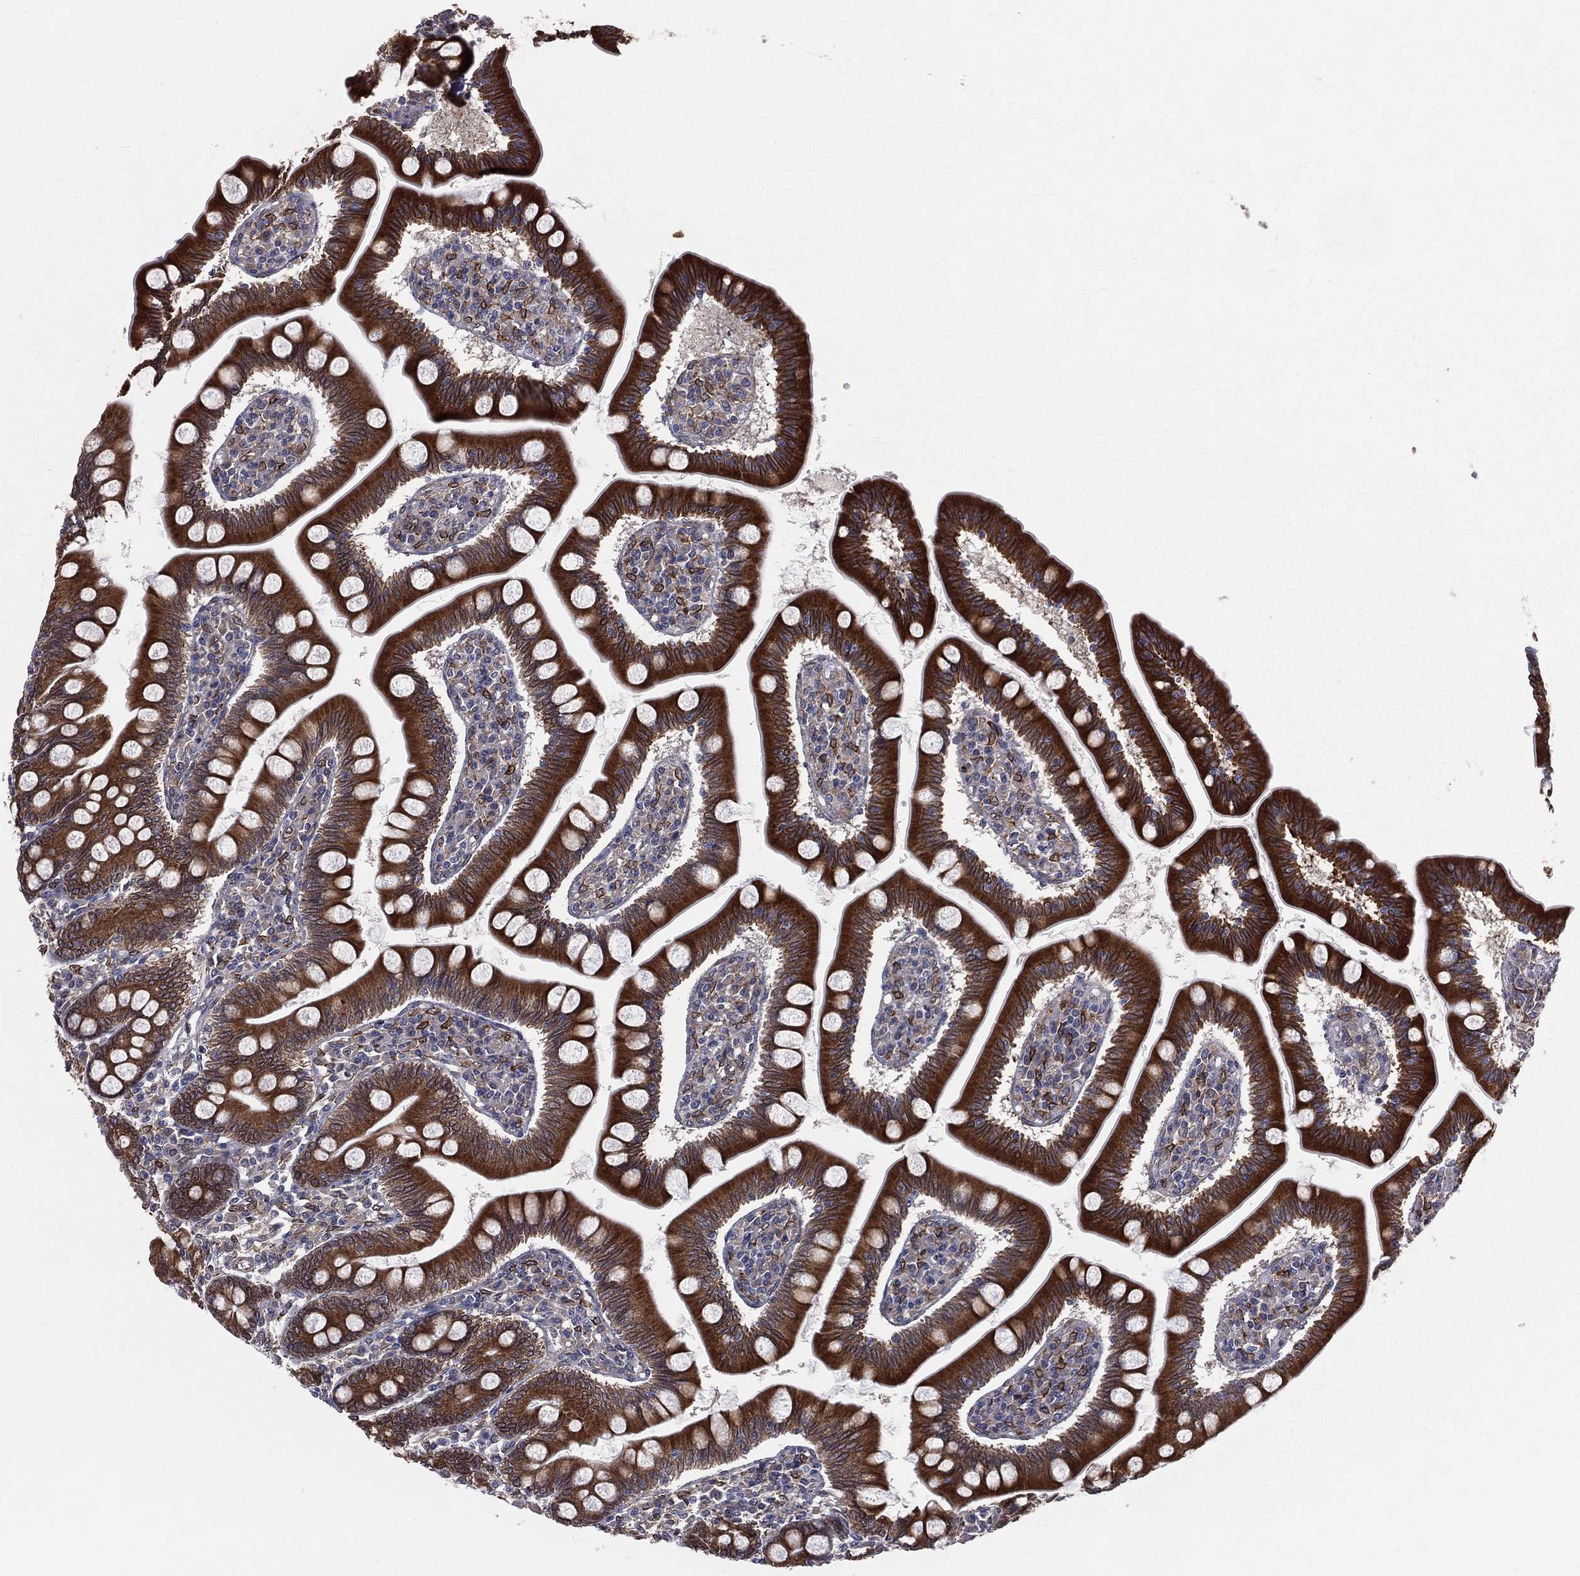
{"staining": {"intensity": "strong", "quantity": ">75%", "location": "cytoplasmic/membranous"}, "tissue": "small intestine", "cell_type": "Glandular cells", "image_type": "normal", "snomed": [{"axis": "morphology", "description": "Normal tissue, NOS"}, {"axis": "topography", "description": "Small intestine"}], "caption": "Approximately >75% of glandular cells in normal small intestine exhibit strong cytoplasmic/membranous protein staining as visualized by brown immunohistochemical staining.", "gene": "PGRMC1", "patient": {"sex": "male", "age": 88}}